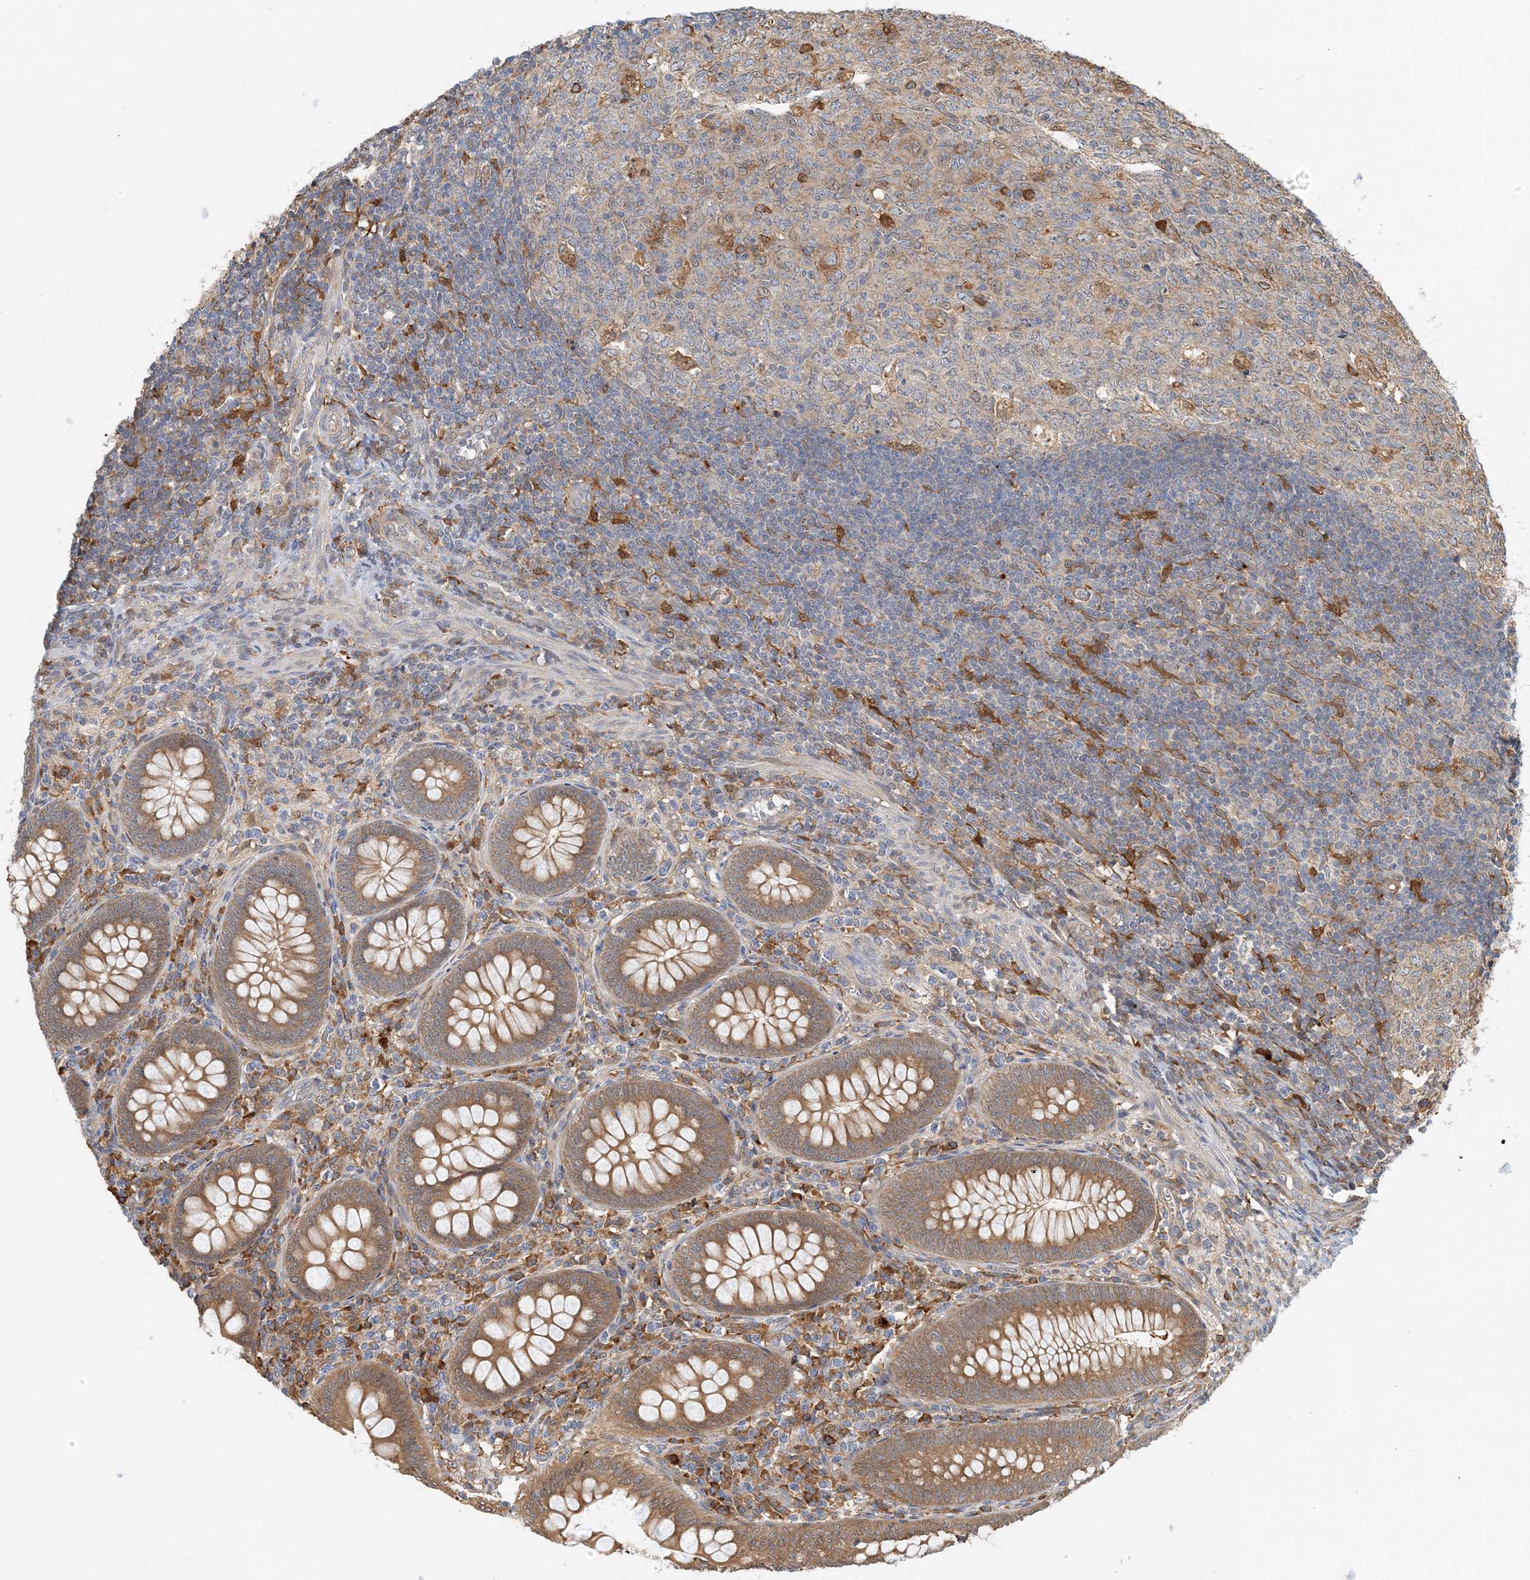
{"staining": {"intensity": "moderate", "quantity": ">75%", "location": "cytoplasmic/membranous"}, "tissue": "appendix", "cell_type": "Glandular cells", "image_type": "normal", "snomed": [{"axis": "morphology", "description": "Normal tissue, NOS"}, {"axis": "topography", "description": "Appendix"}], "caption": "Immunohistochemical staining of unremarkable human appendix shows moderate cytoplasmic/membranous protein staining in about >75% of glandular cells.", "gene": "HNMT", "patient": {"sex": "male", "age": 14}}